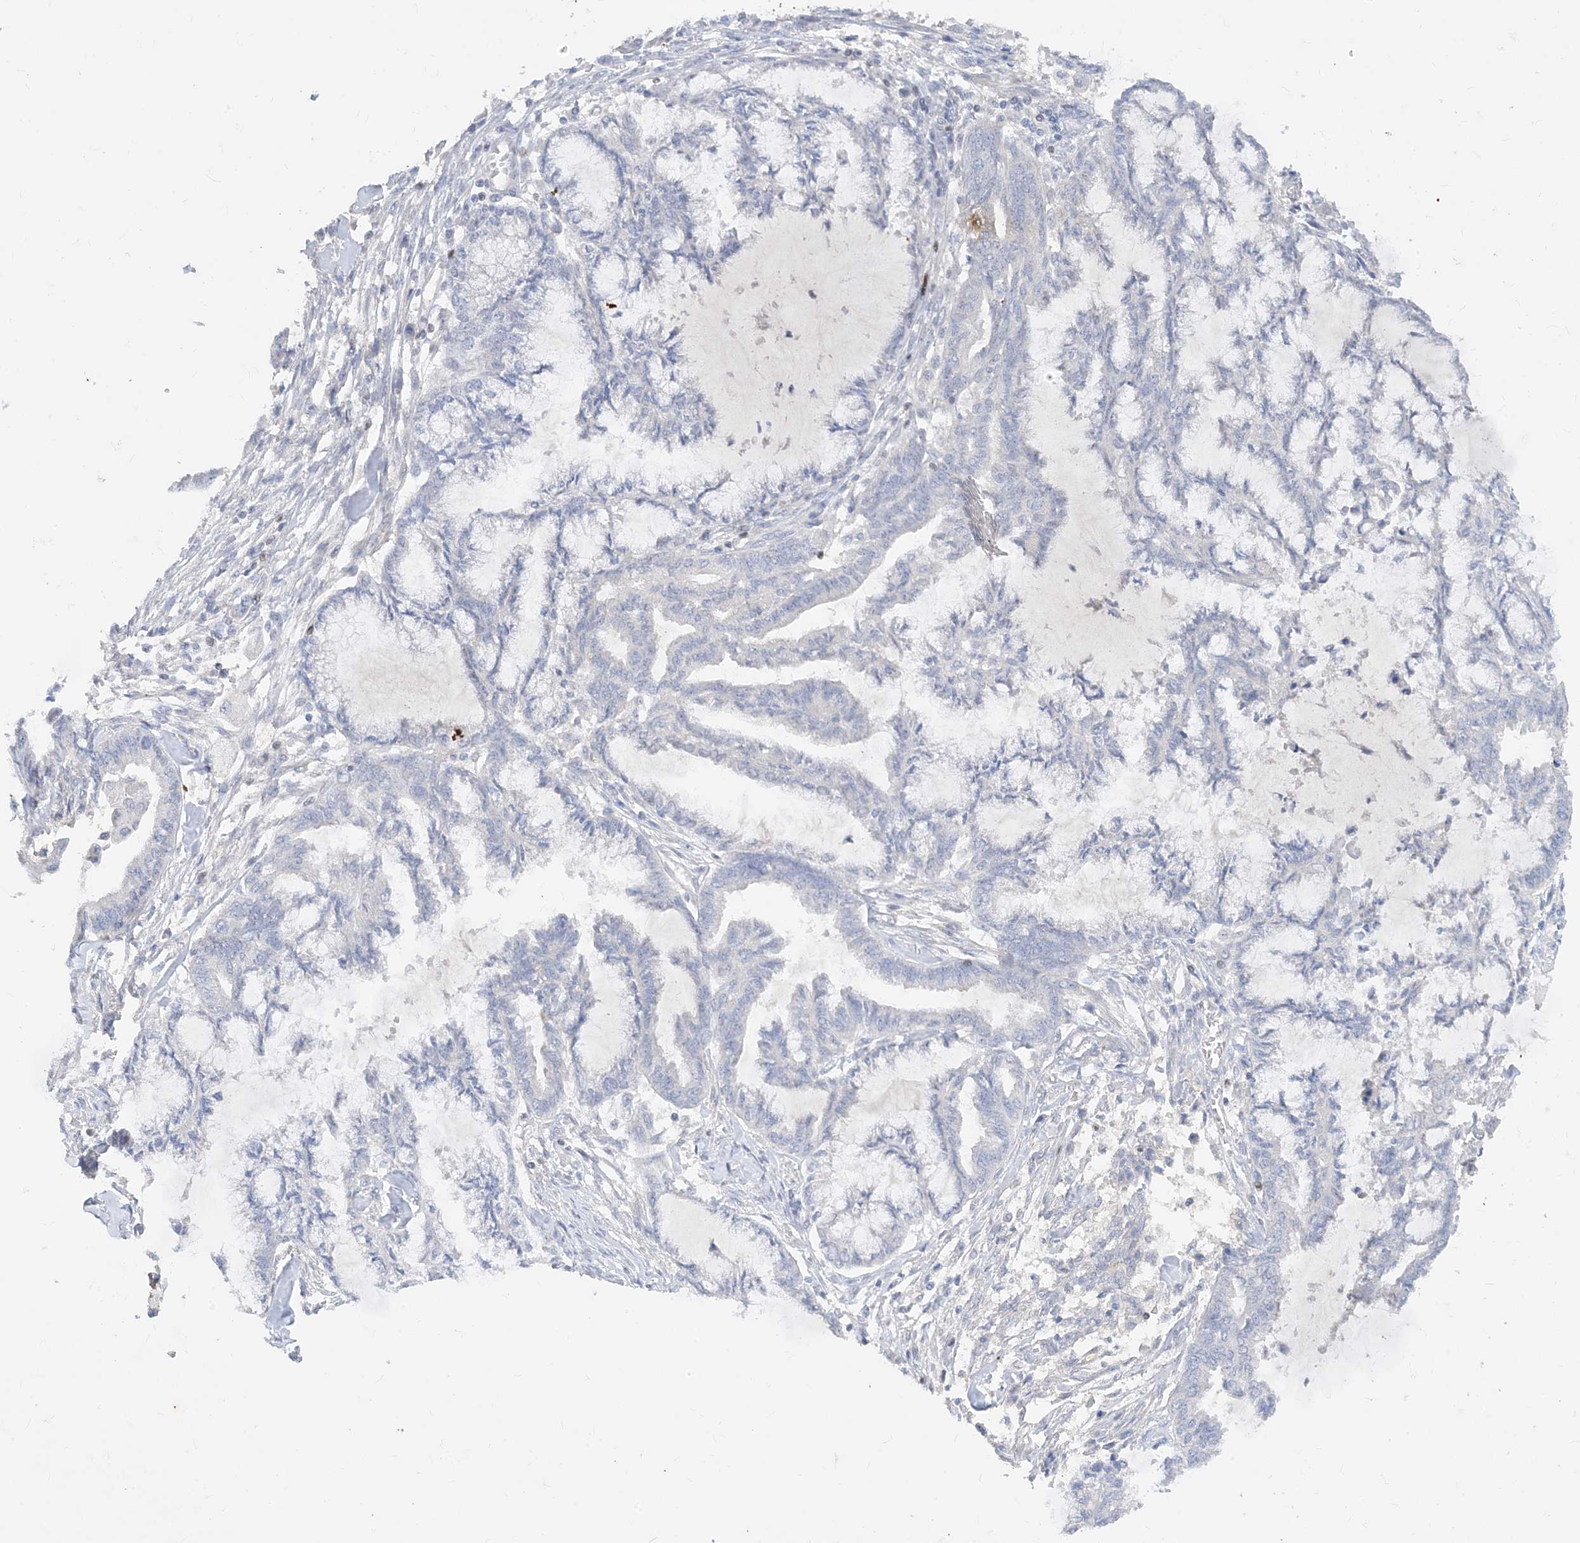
{"staining": {"intensity": "negative", "quantity": "none", "location": "none"}, "tissue": "endometrial cancer", "cell_type": "Tumor cells", "image_type": "cancer", "snomed": [{"axis": "morphology", "description": "Adenocarcinoma, NOS"}, {"axis": "topography", "description": "Endometrium"}], "caption": "The IHC image has no significant expression in tumor cells of endometrial adenocarcinoma tissue. Nuclei are stained in blue.", "gene": "TBX21", "patient": {"sex": "female", "age": 86}}